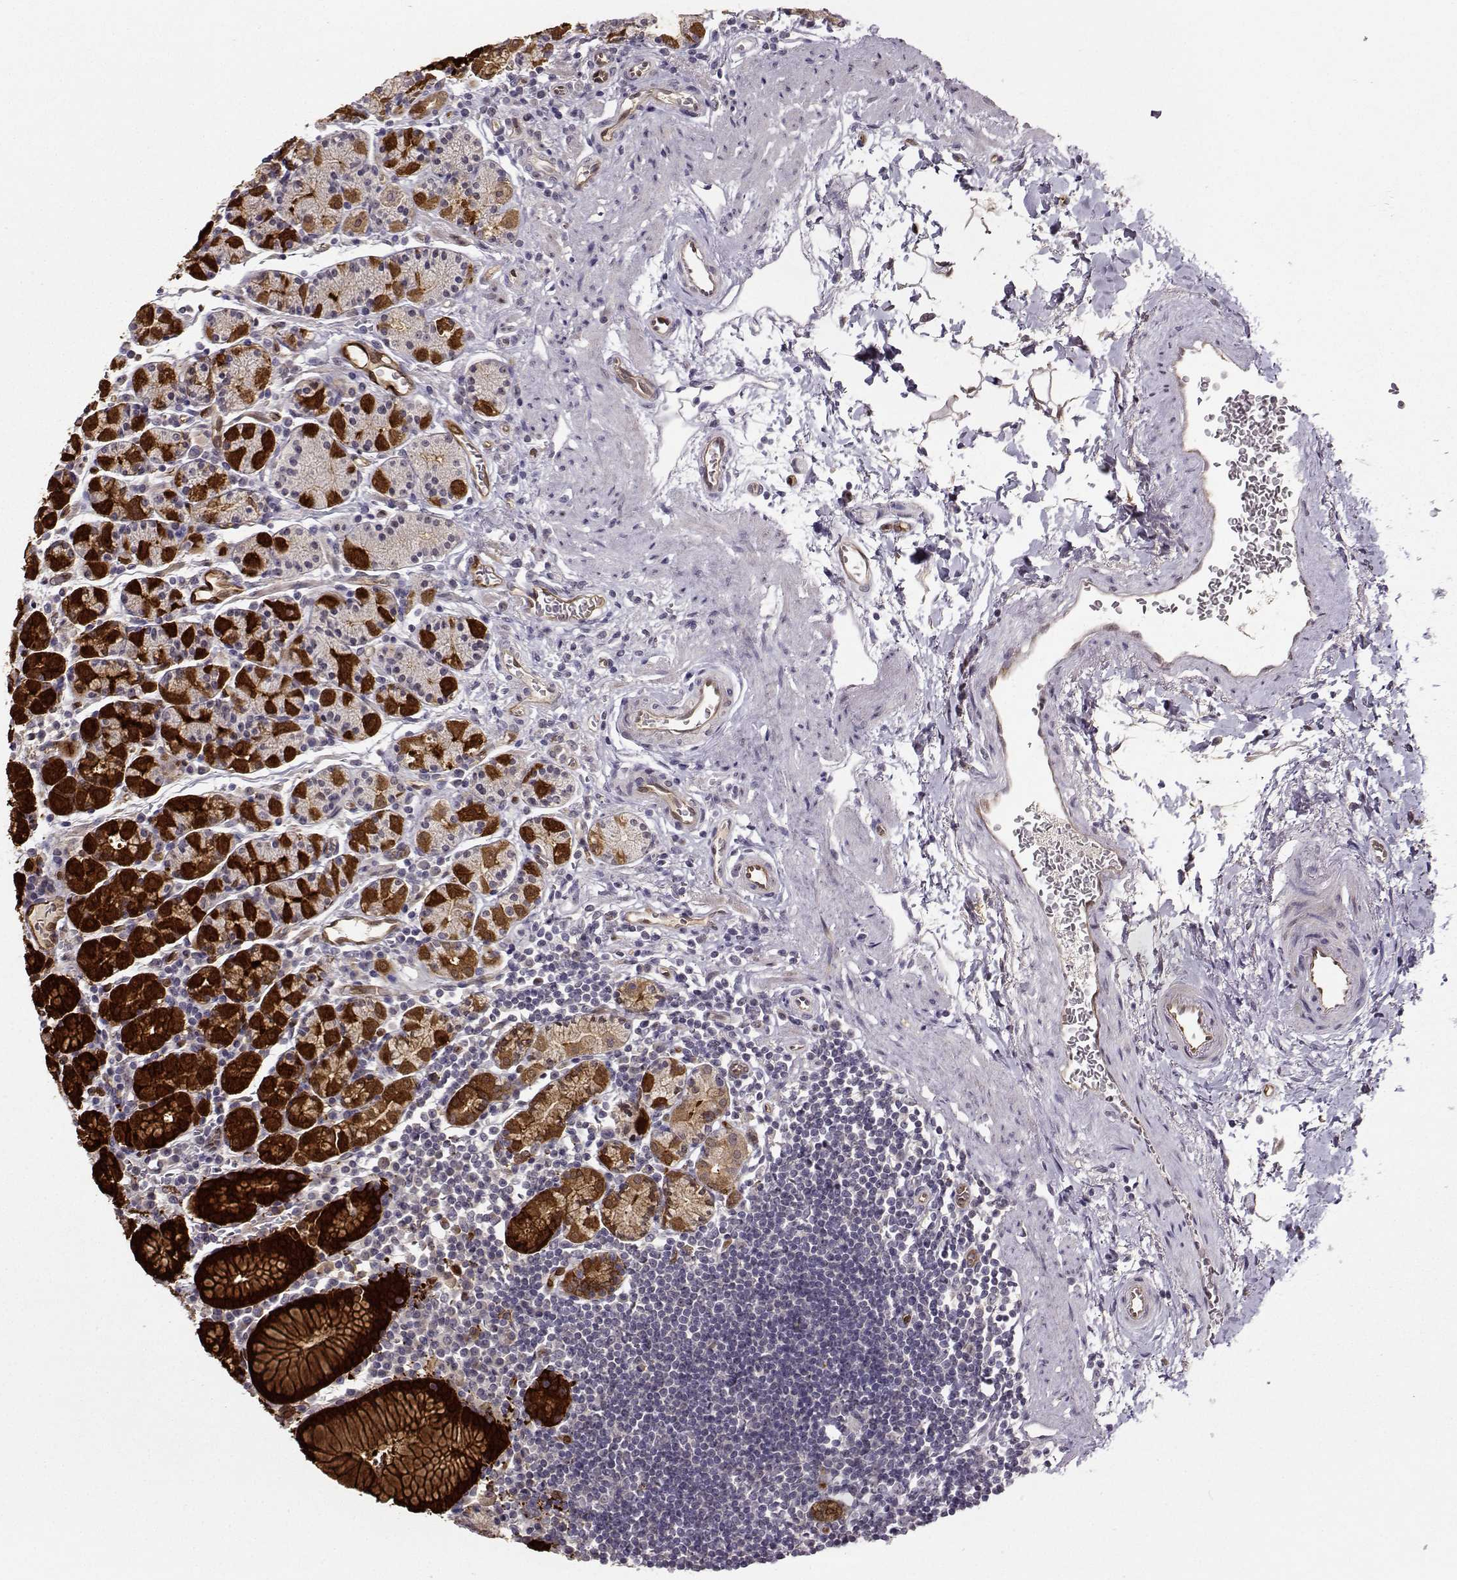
{"staining": {"intensity": "strong", "quantity": "25%-75%", "location": "cytoplasmic/membranous"}, "tissue": "stomach", "cell_type": "Glandular cells", "image_type": "normal", "snomed": [{"axis": "morphology", "description": "Normal tissue, NOS"}, {"axis": "topography", "description": "Stomach, upper"}, {"axis": "topography", "description": "Stomach"}], "caption": "IHC photomicrograph of normal human stomach stained for a protein (brown), which displays high levels of strong cytoplasmic/membranous staining in about 25%-75% of glandular cells.", "gene": "NQO1", "patient": {"sex": "male", "age": 62}}